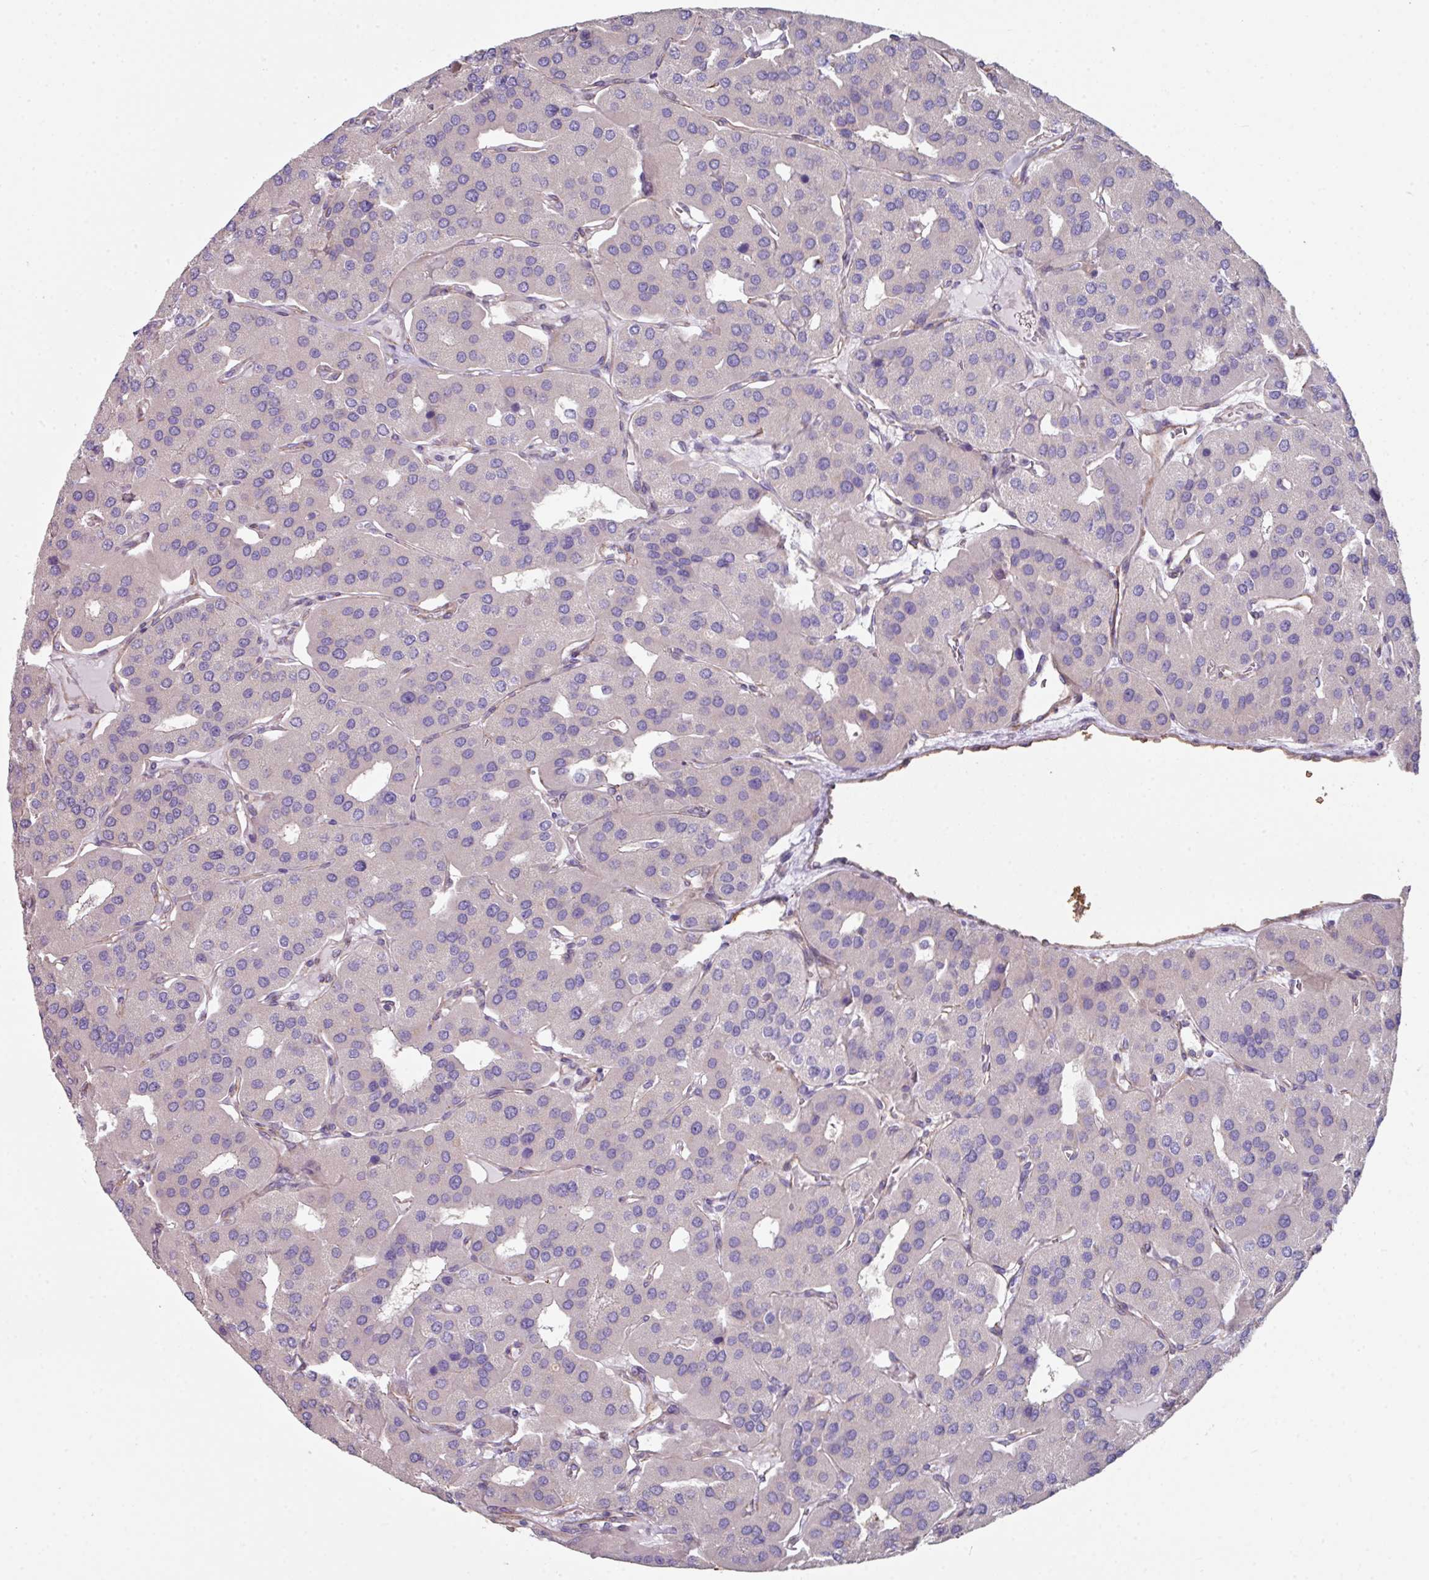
{"staining": {"intensity": "negative", "quantity": "none", "location": "none"}, "tissue": "parathyroid gland", "cell_type": "Glandular cells", "image_type": "normal", "snomed": [{"axis": "morphology", "description": "Normal tissue, NOS"}, {"axis": "morphology", "description": "Adenoma, NOS"}, {"axis": "topography", "description": "Parathyroid gland"}], "caption": "IHC image of benign parathyroid gland stained for a protein (brown), which reveals no staining in glandular cells.", "gene": "ANO9", "patient": {"sex": "female", "age": 86}}